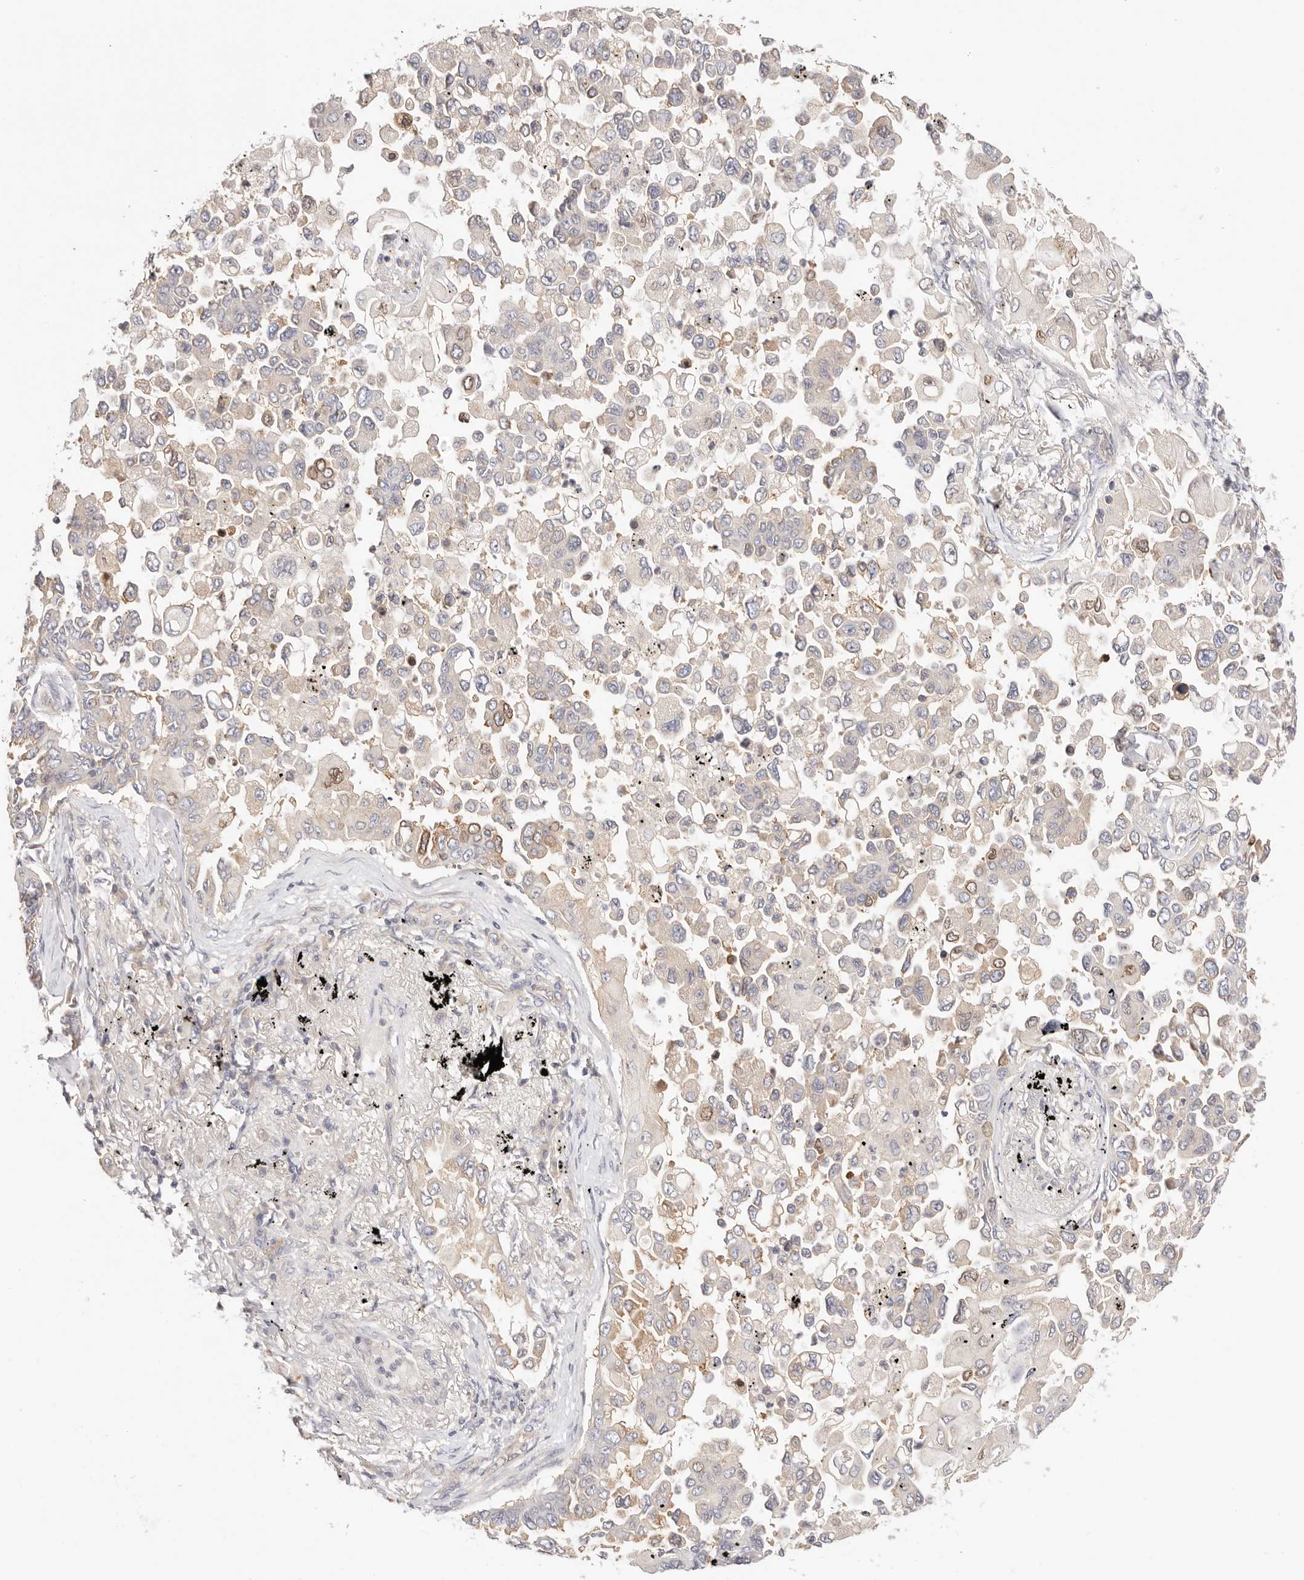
{"staining": {"intensity": "moderate", "quantity": "<25%", "location": "cytoplasmic/membranous,nuclear"}, "tissue": "lung cancer", "cell_type": "Tumor cells", "image_type": "cancer", "snomed": [{"axis": "morphology", "description": "Adenocarcinoma, NOS"}, {"axis": "topography", "description": "Lung"}], "caption": "Immunohistochemistry (IHC) (DAB (3,3'-diaminobenzidine)) staining of human adenocarcinoma (lung) reveals moderate cytoplasmic/membranous and nuclear protein staining in approximately <25% of tumor cells.", "gene": "KCMF1", "patient": {"sex": "female", "age": 67}}